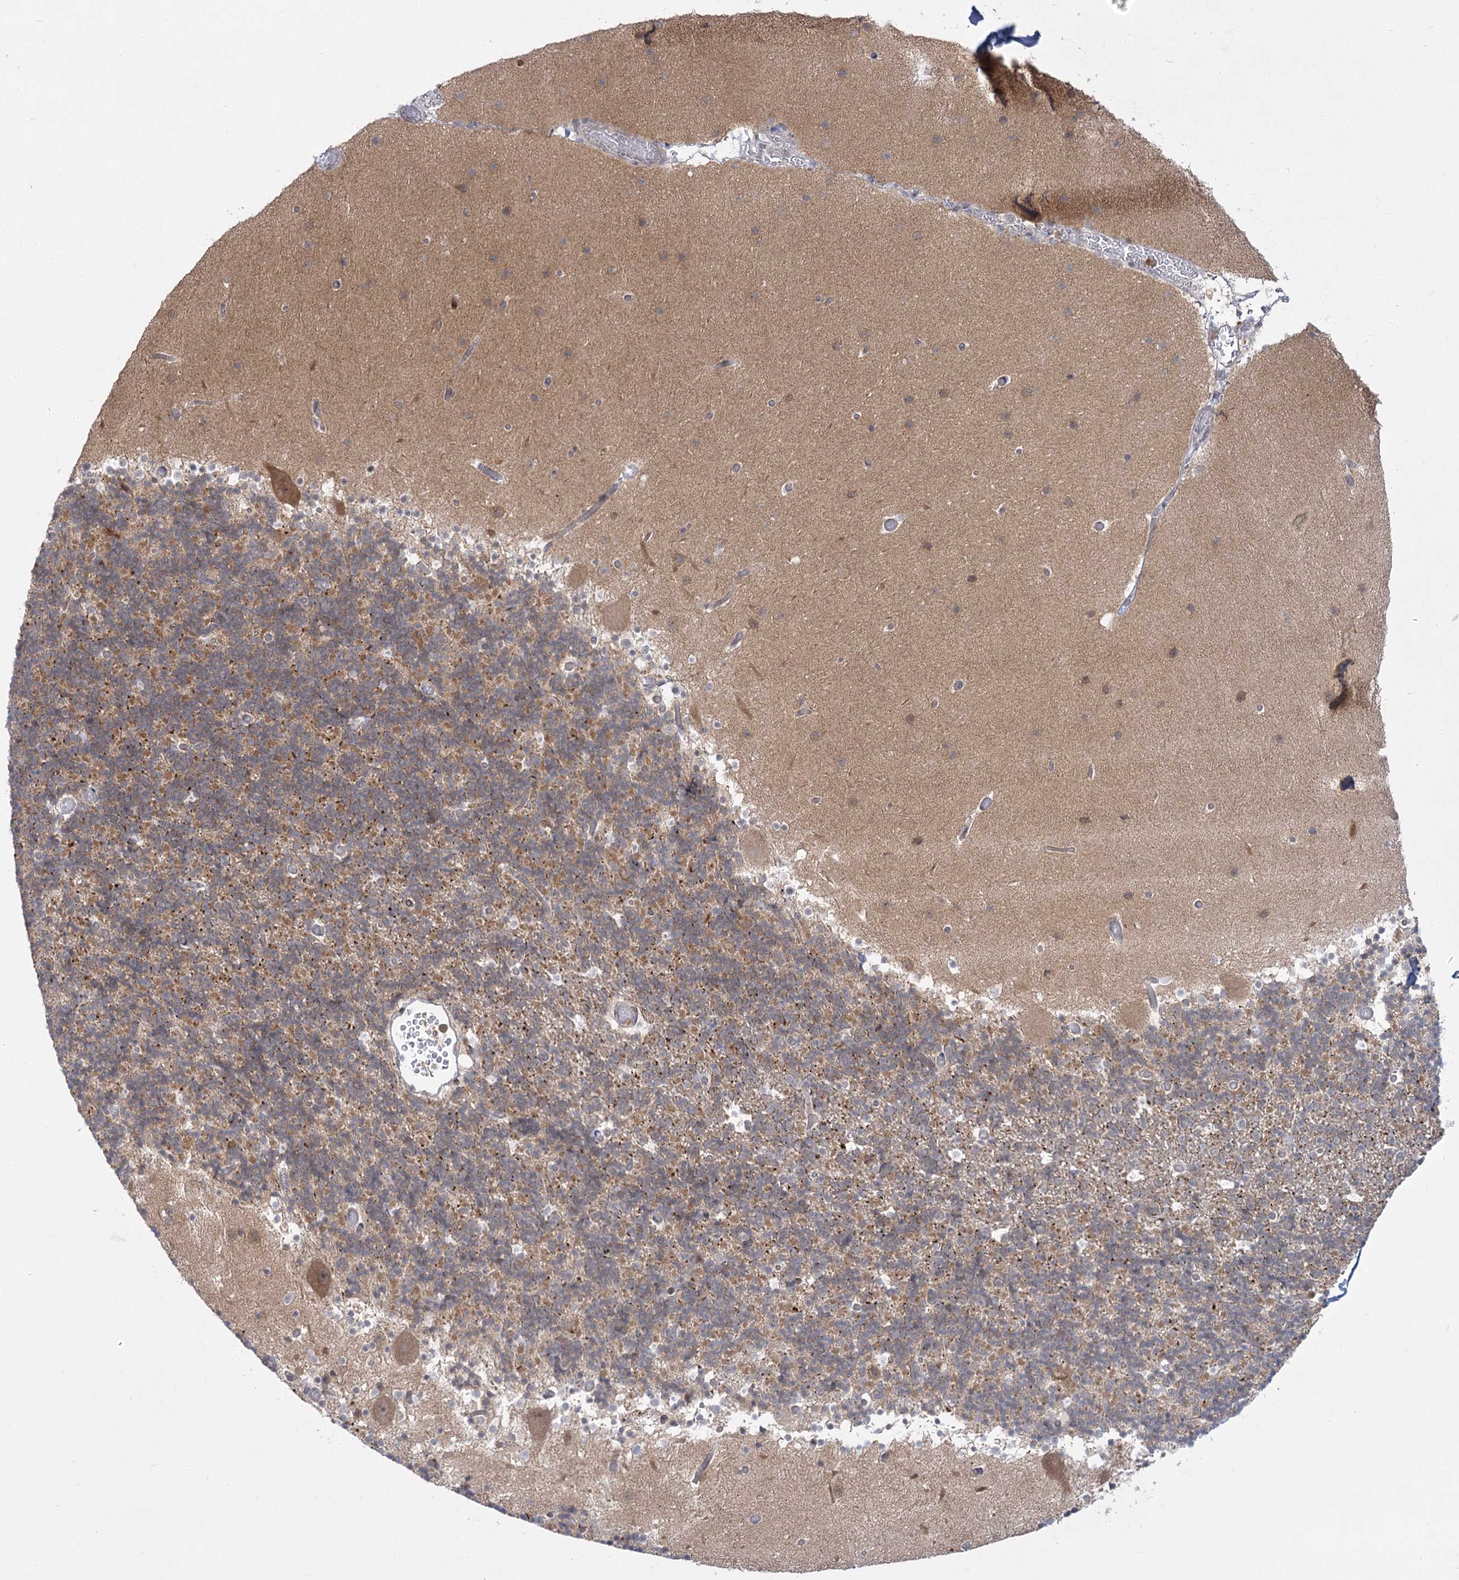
{"staining": {"intensity": "moderate", "quantity": "25%-75%", "location": "cytoplasmic/membranous"}, "tissue": "cerebellum", "cell_type": "Cells in granular layer", "image_type": "normal", "snomed": [{"axis": "morphology", "description": "Normal tissue, NOS"}, {"axis": "topography", "description": "Cerebellum"}], "caption": "The micrograph reveals immunohistochemical staining of benign cerebellum. There is moderate cytoplasmic/membranous positivity is seen in approximately 25%-75% of cells in granular layer.", "gene": "SYTL1", "patient": {"sex": "male", "age": 57}}